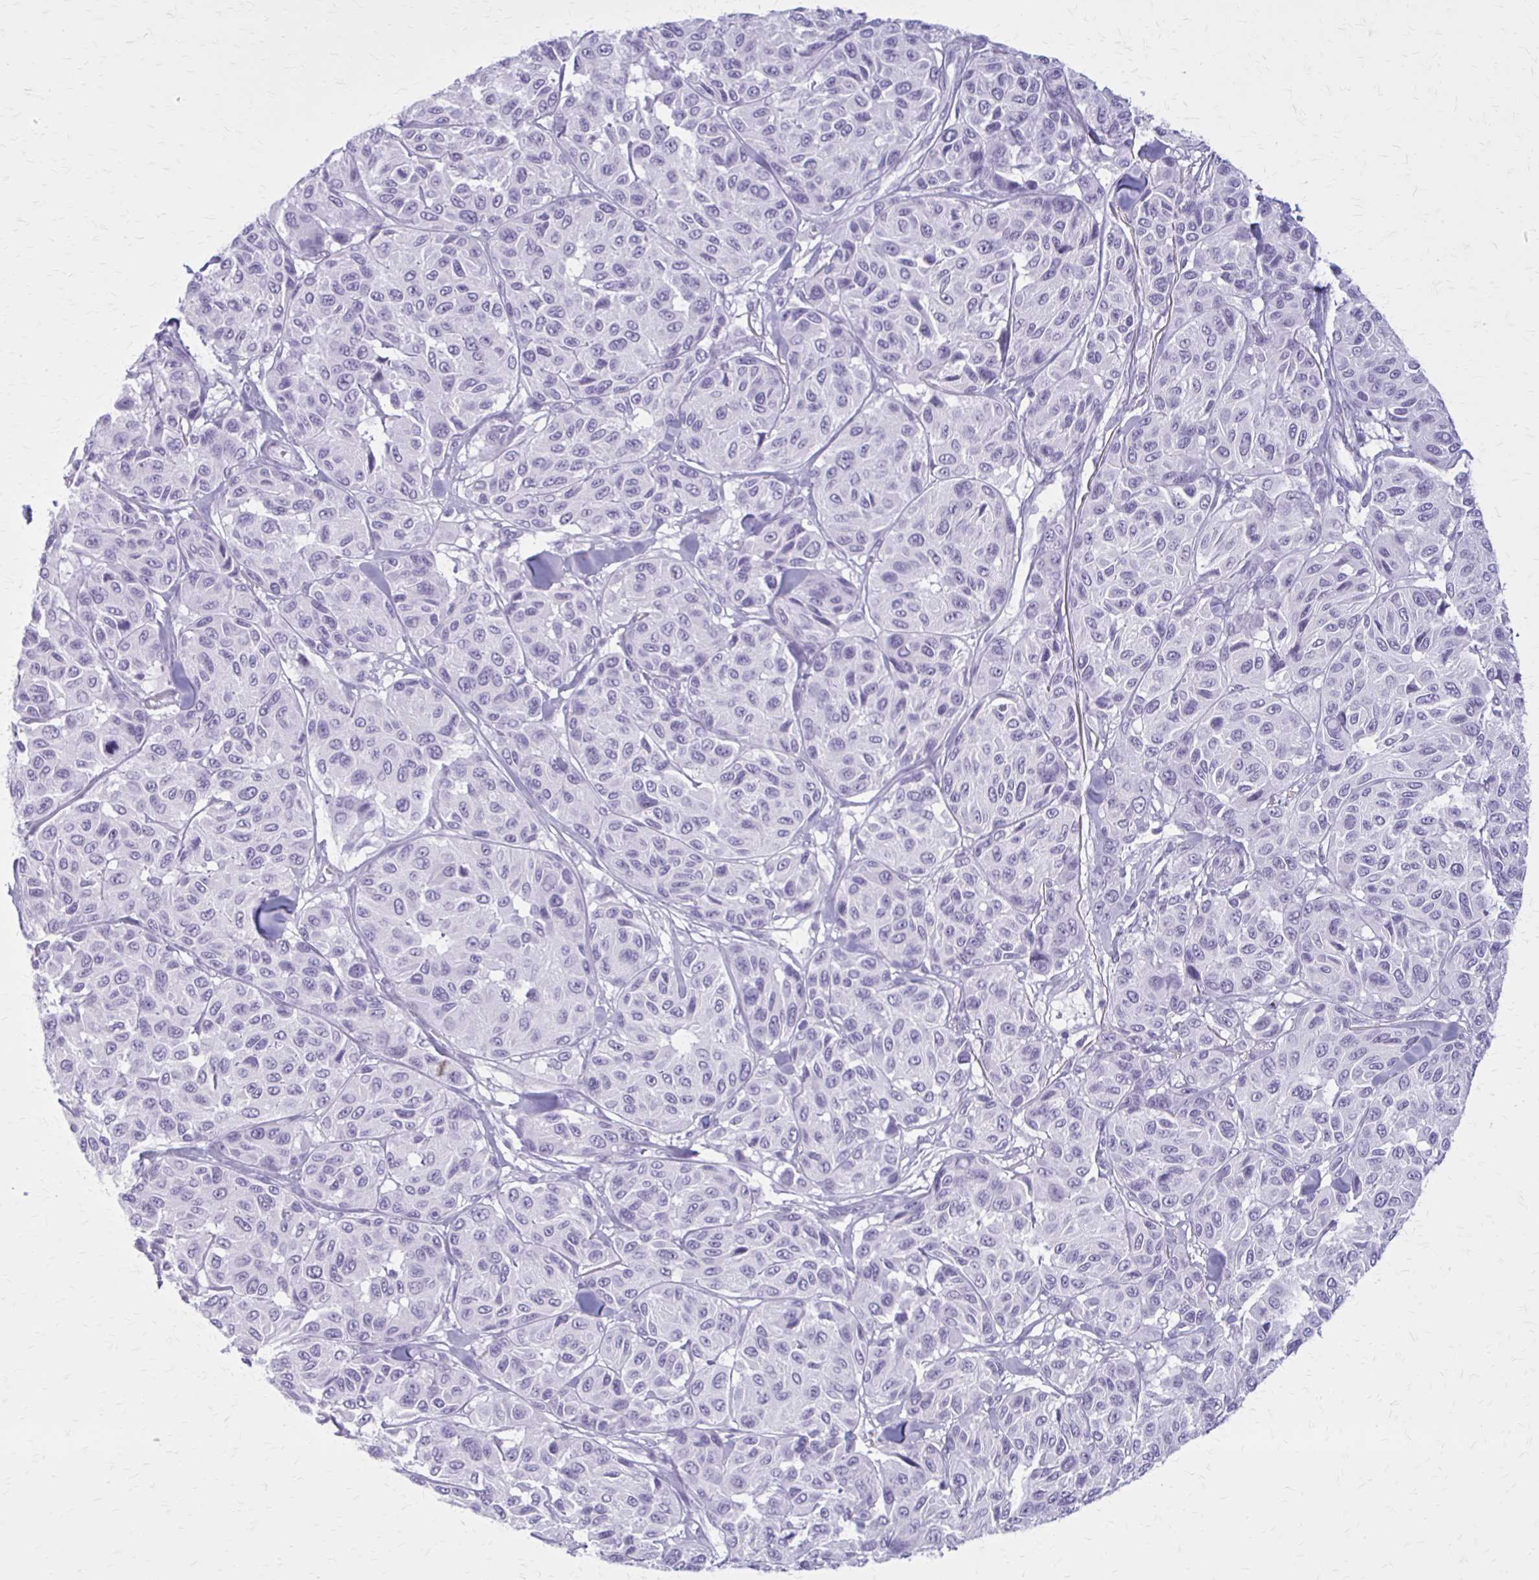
{"staining": {"intensity": "negative", "quantity": "none", "location": "none"}, "tissue": "melanoma", "cell_type": "Tumor cells", "image_type": "cancer", "snomed": [{"axis": "morphology", "description": "Malignant melanoma, NOS"}, {"axis": "topography", "description": "Skin"}], "caption": "An immunohistochemistry image of malignant melanoma is shown. There is no staining in tumor cells of malignant melanoma. The staining was performed using DAB (3,3'-diaminobenzidine) to visualize the protein expression in brown, while the nuclei were stained in blue with hematoxylin (Magnification: 20x).", "gene": "GAD1", "patient": {"sex": "female", "age": 66}}